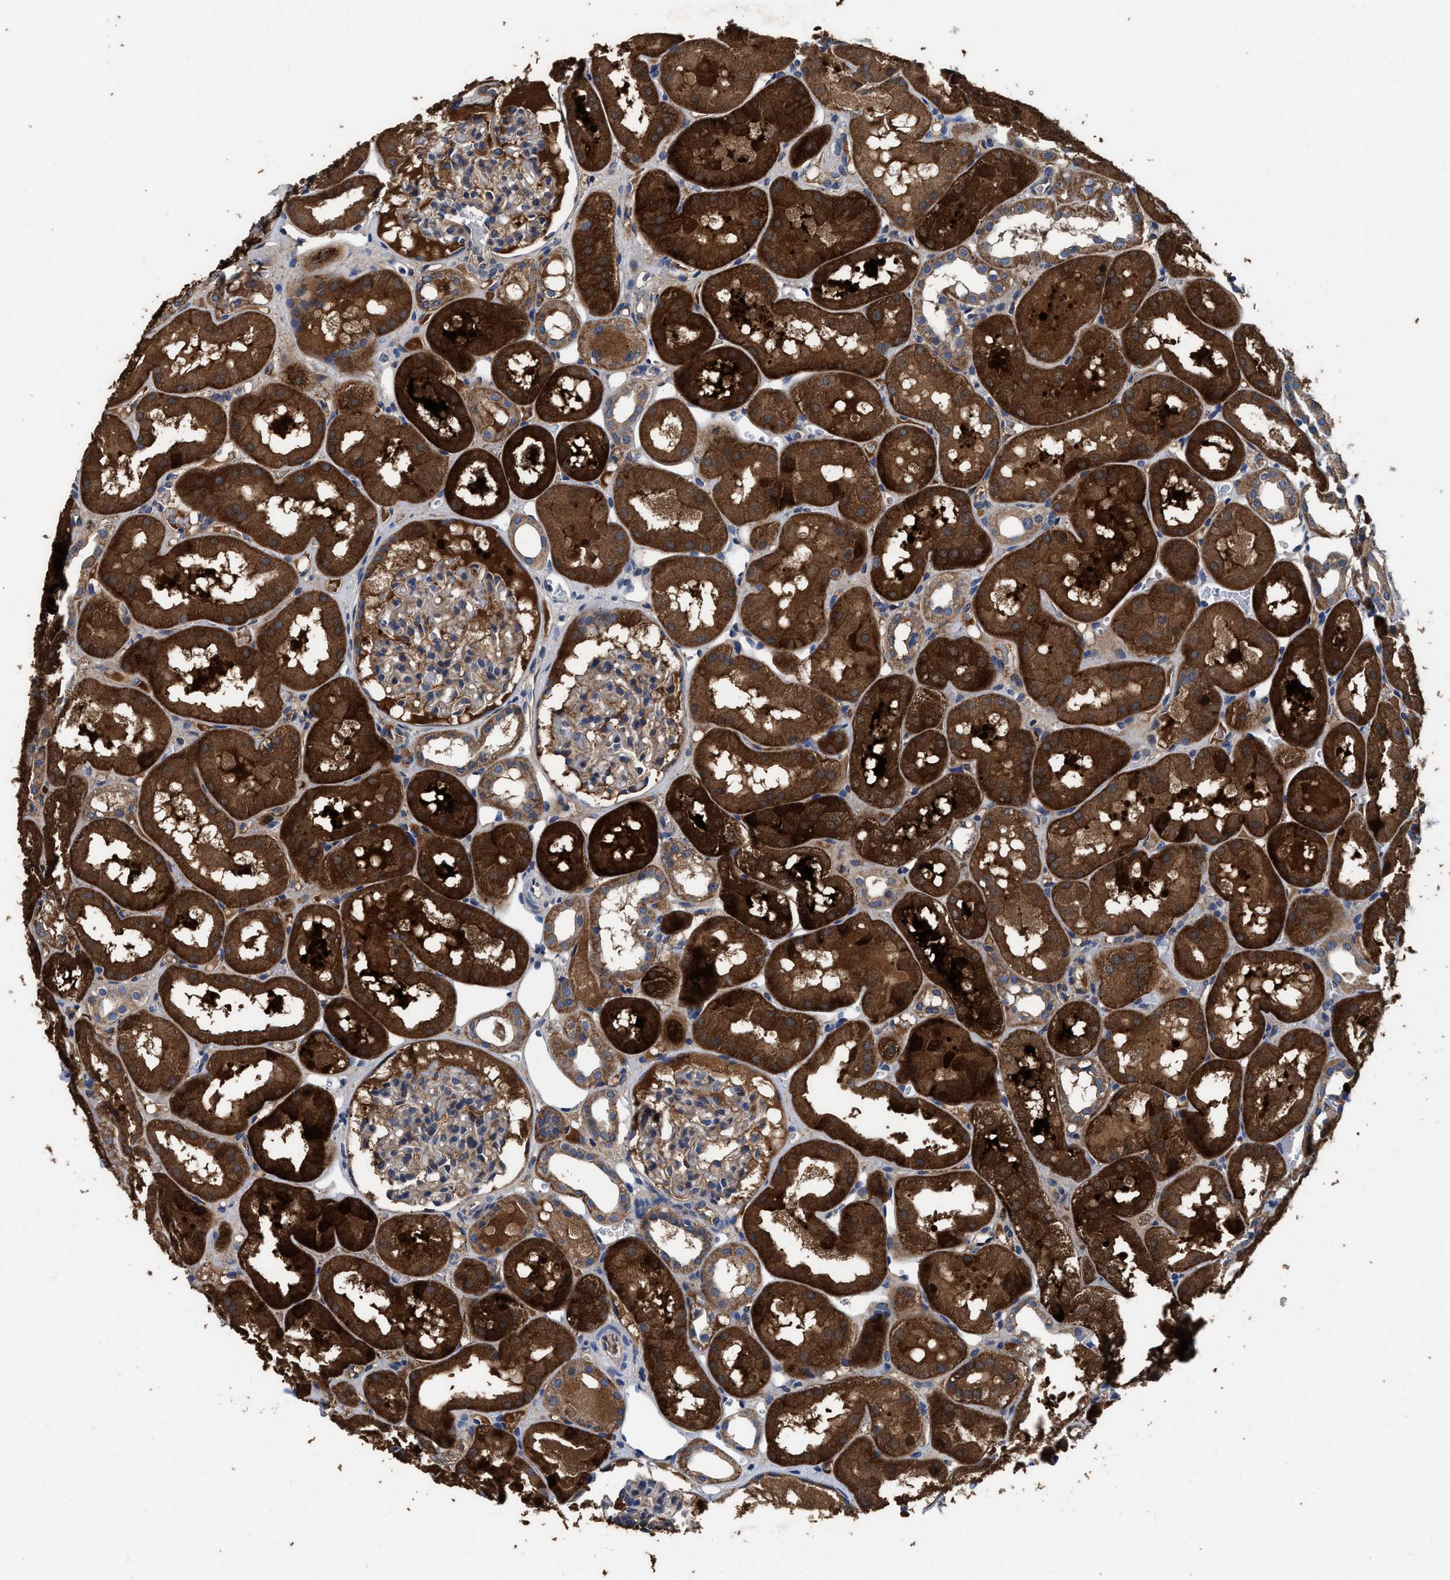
{"staining": {"intensity": "moderate", "quantity": "<25%", "location": "cytoplasmic/membranous"}, "tissue": "kidney", "cell_type": "Cells in glomeruli", "image_type": "normal", "snomed": [{"axis": "morphology", "description": "Normal tissue, NOS"}, {"axis": "topography", "description": "Kidney"}, {"axis": "topography", "description": "Urinary bladder"}], "caption": "Protein expression by immunohistochemistry shows moderate cytoplasmic/membranous staining in about <25% of cells in glomeruli in normal kidney. The protein of interest is shown in brown color, while the nuclei are stained blue.", "gene": "IDNK", "patient": {"sex": "male", "age": 16}}